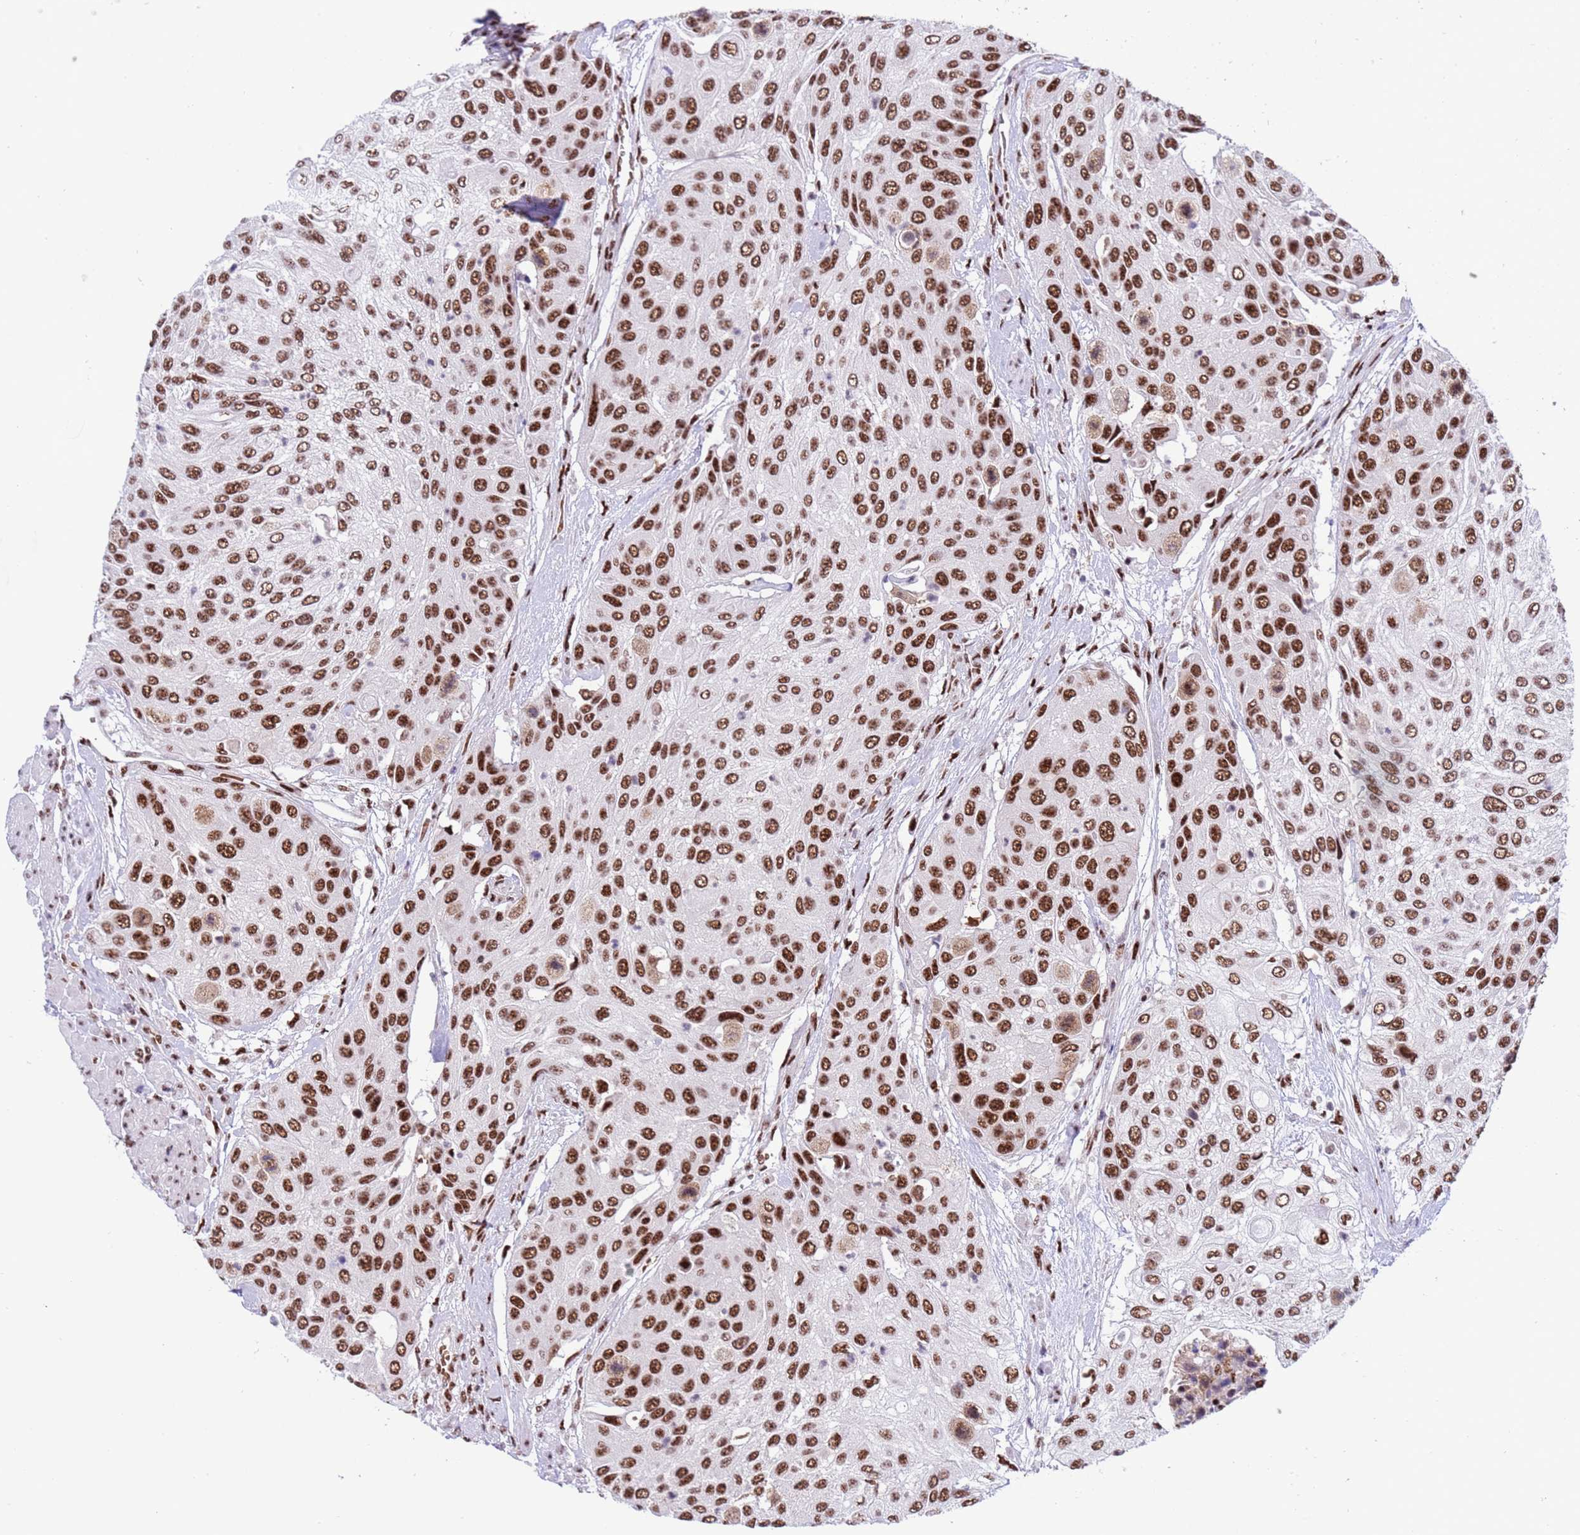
{"staining": {"intensity": "strong", "quantity": ">75%", "location": "nuclear"}, "tissue": "urothelial cancer", "cell_type": "Tumor cells", "image_type": "cancer", "snomed": [{"axis": "morphology", "description": "Urothelial carcinoma, High grade"}, {"axis": "topography", "description": "Urinary bladder"}], "caption": "Urothelial cancer stained with a protein marker shows strong staining in tumor cells.", "gene": "THOC2", "patient": {"sex": "female", "age": 79}}